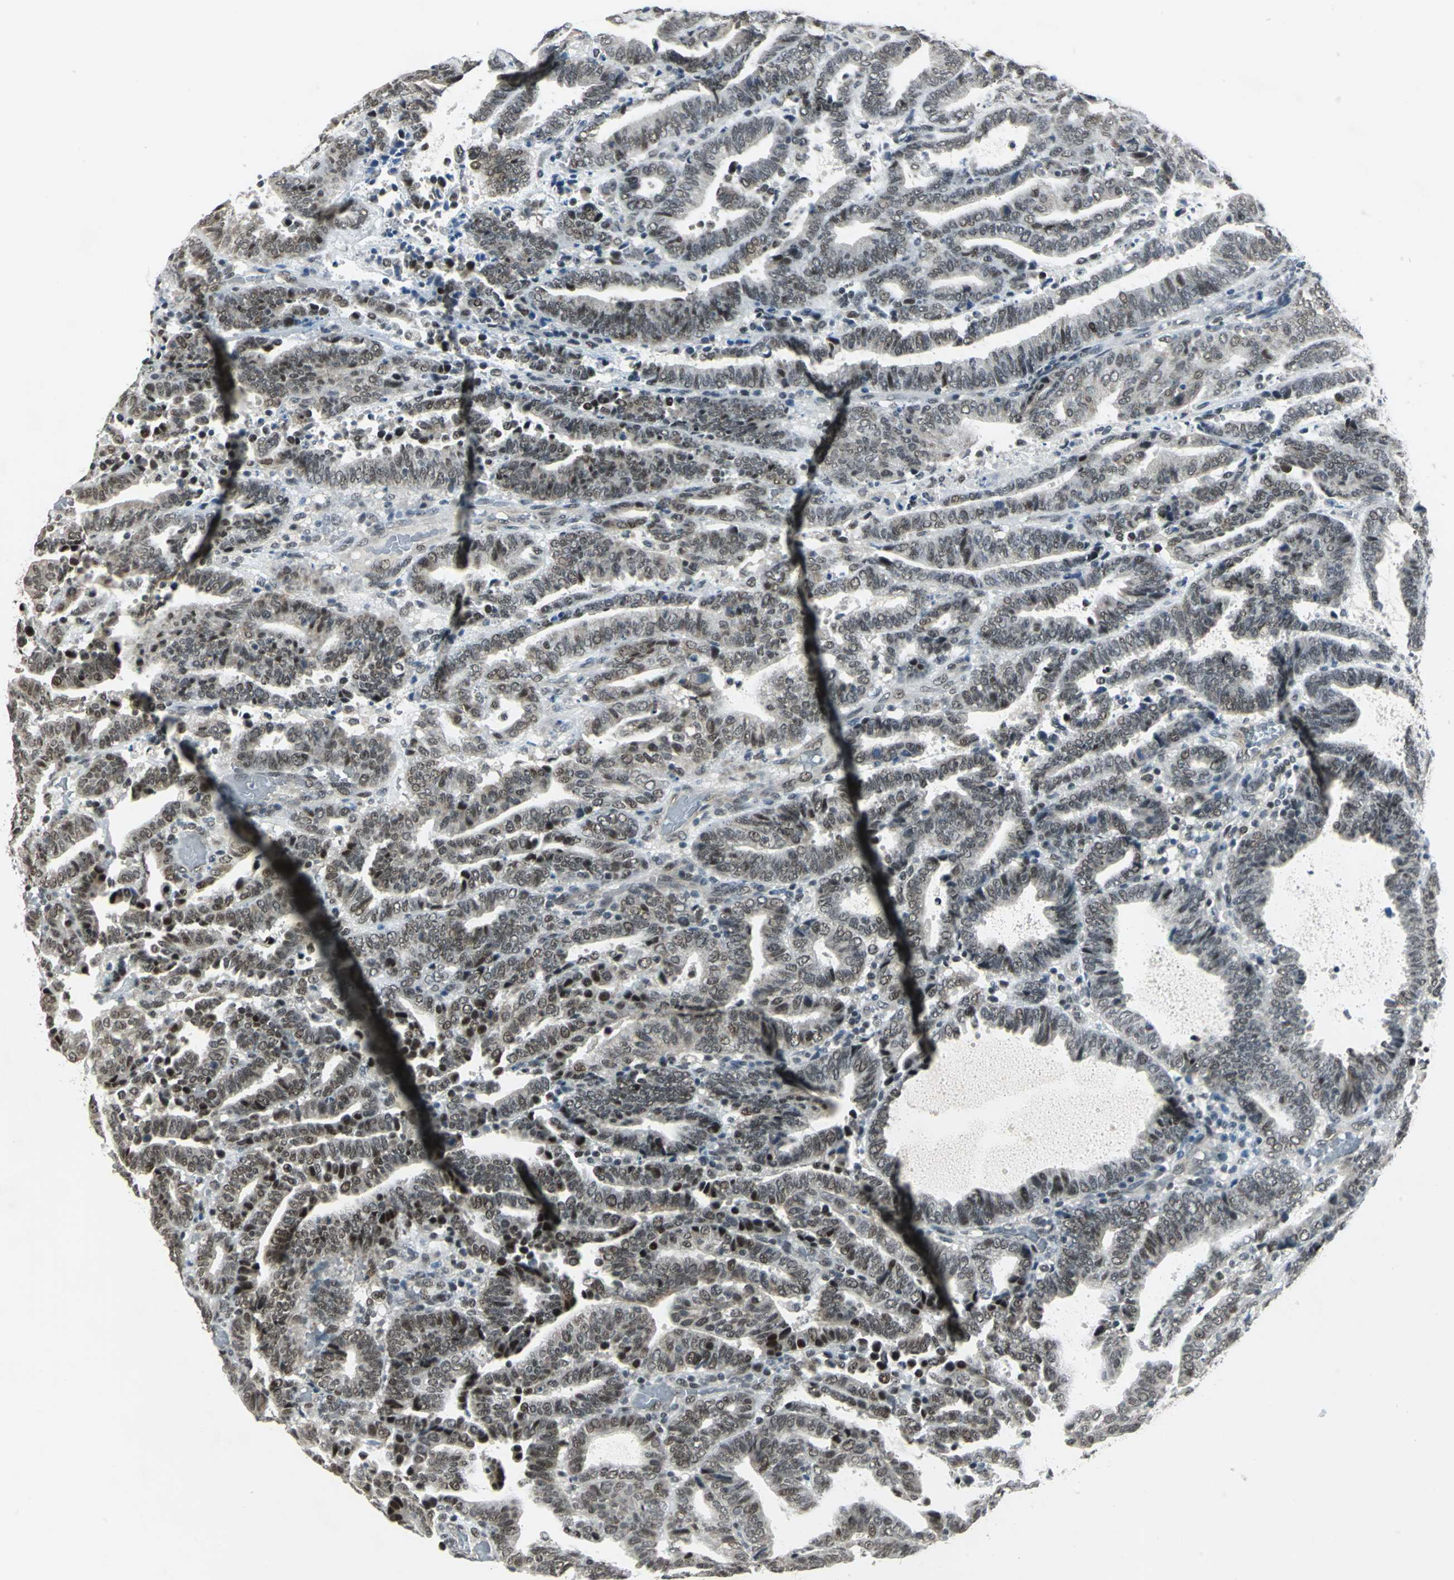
{"staining": {"intensity": "weak", "quantity": "25%-75%", "location": "cytoplasmic/membranous,nuclear"}, "tissue": "endometrial cancer", "cell_type": "Tumor cells", "image_type": "cancer", "snomed": [{"axis": "morphology", "description": "Adenocarcinoma, NOS"}, {"axis": "topography", "description": "Uterus"}], "caption": "Immunohistochemical staining of adenocarcinoma (endometrial) demonstrates low levels of weak cytoplasmic/membranous and nuclear expression in approximately 25%-75% of tumor cells. Immunohistochemistry (ihc) stains the protein of interest in brown and the nuclei are stained blue.", "gene": "MTA1", "patient": {"sex": "female", "age": 83}}